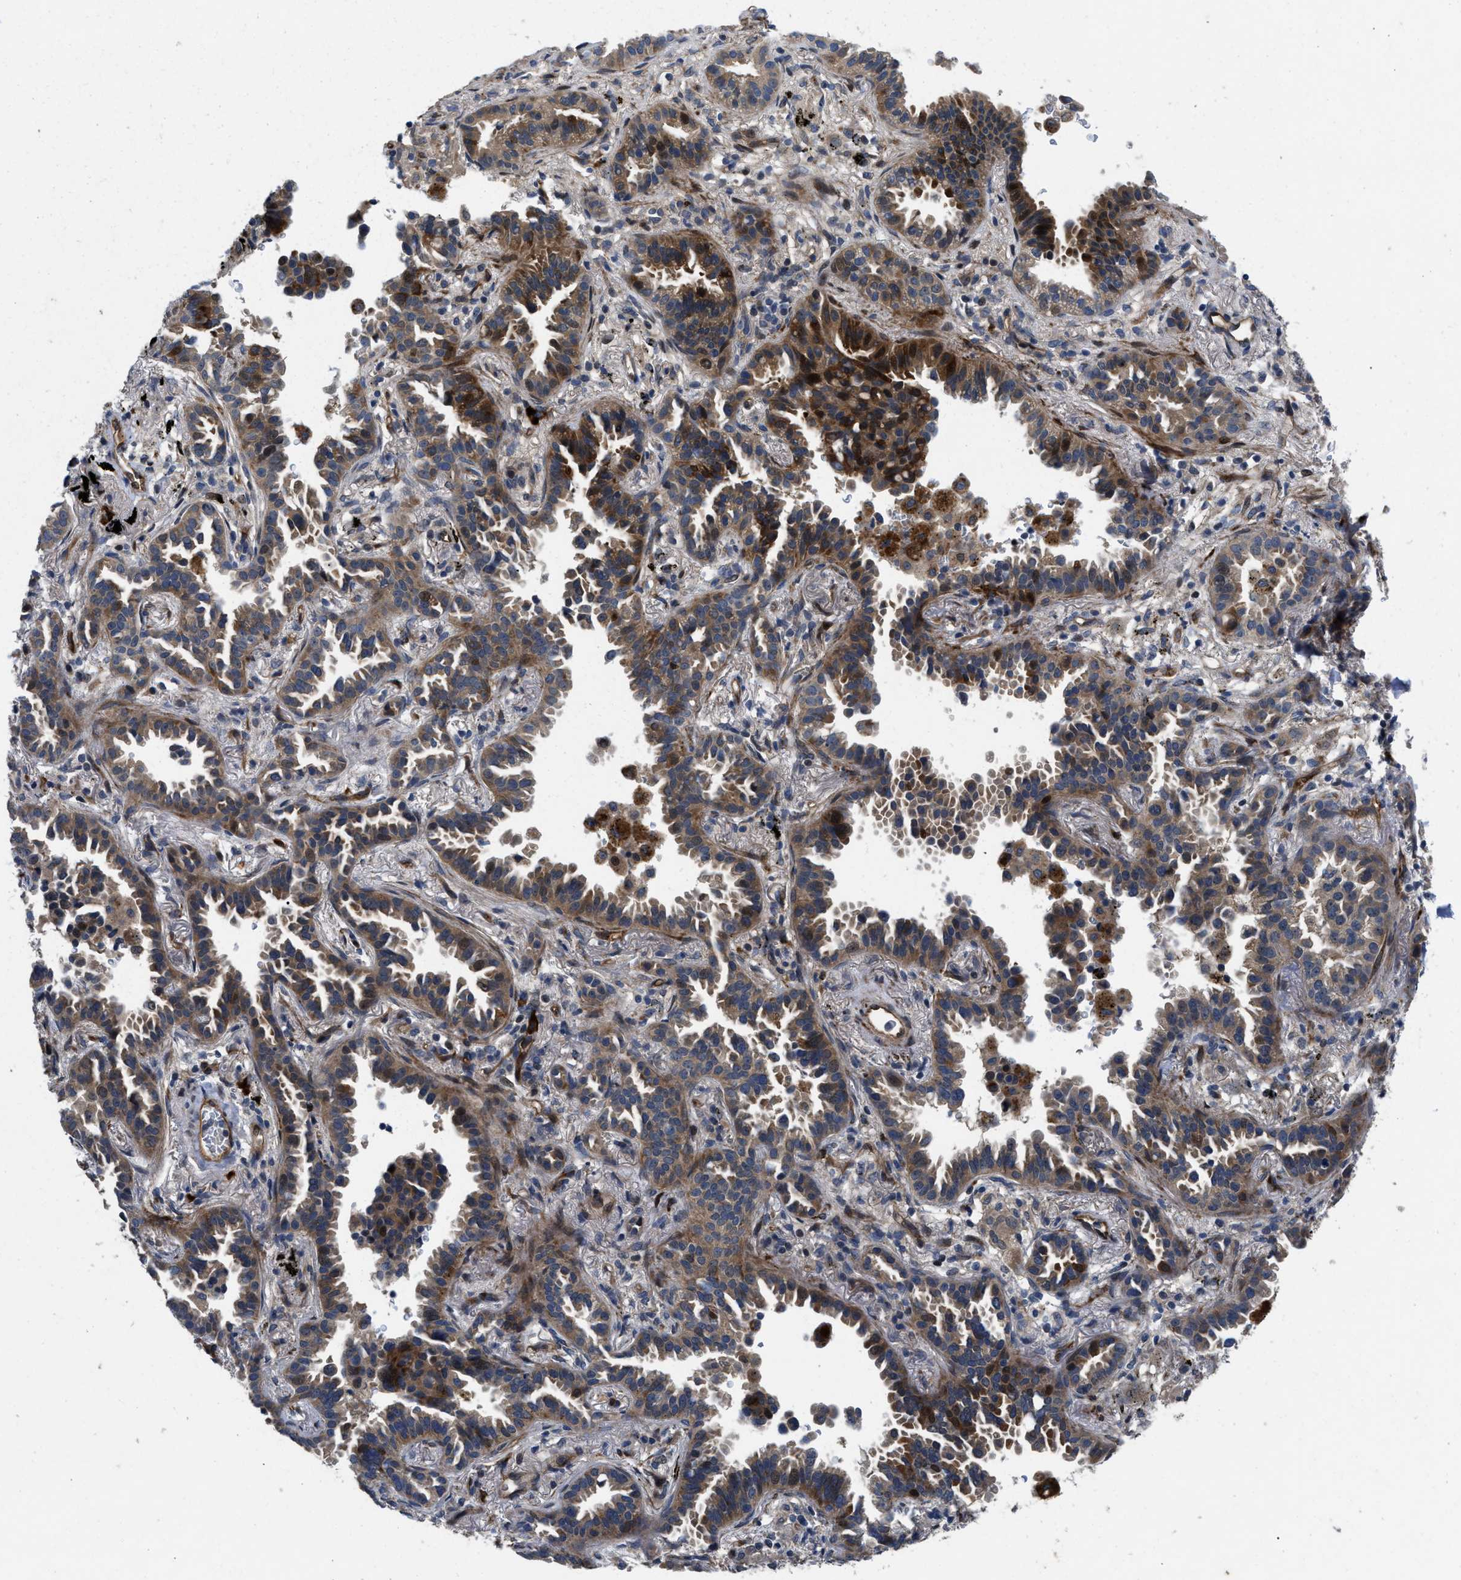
{"staining": {"intensity": "moderate", "quantity": ">75%", "location": "cytoplasmic/membranous"}, "tissue": "lung cancer", "cell_type": "Tumor cells", "image_type": "cancer", "snomed": [{"axis": "morphology", "description": "Normal tissue, NOS"}, {"axis": "morphology", "description": "Adenocarcinoma, NOS"}, {"axis": "topography", "description": "Lung"}], "caption": "This photomicrograph exhibits lung adenocarcinoma stained with immunohistochemistry to label a protein in brown. The cytoplasmic/membranous of tumor cells show moderate positivity for the protein. Nuclei are counter-stained blue.", "gene": "HSPA12B", "patient": {"sex": "male", "age": 59}}